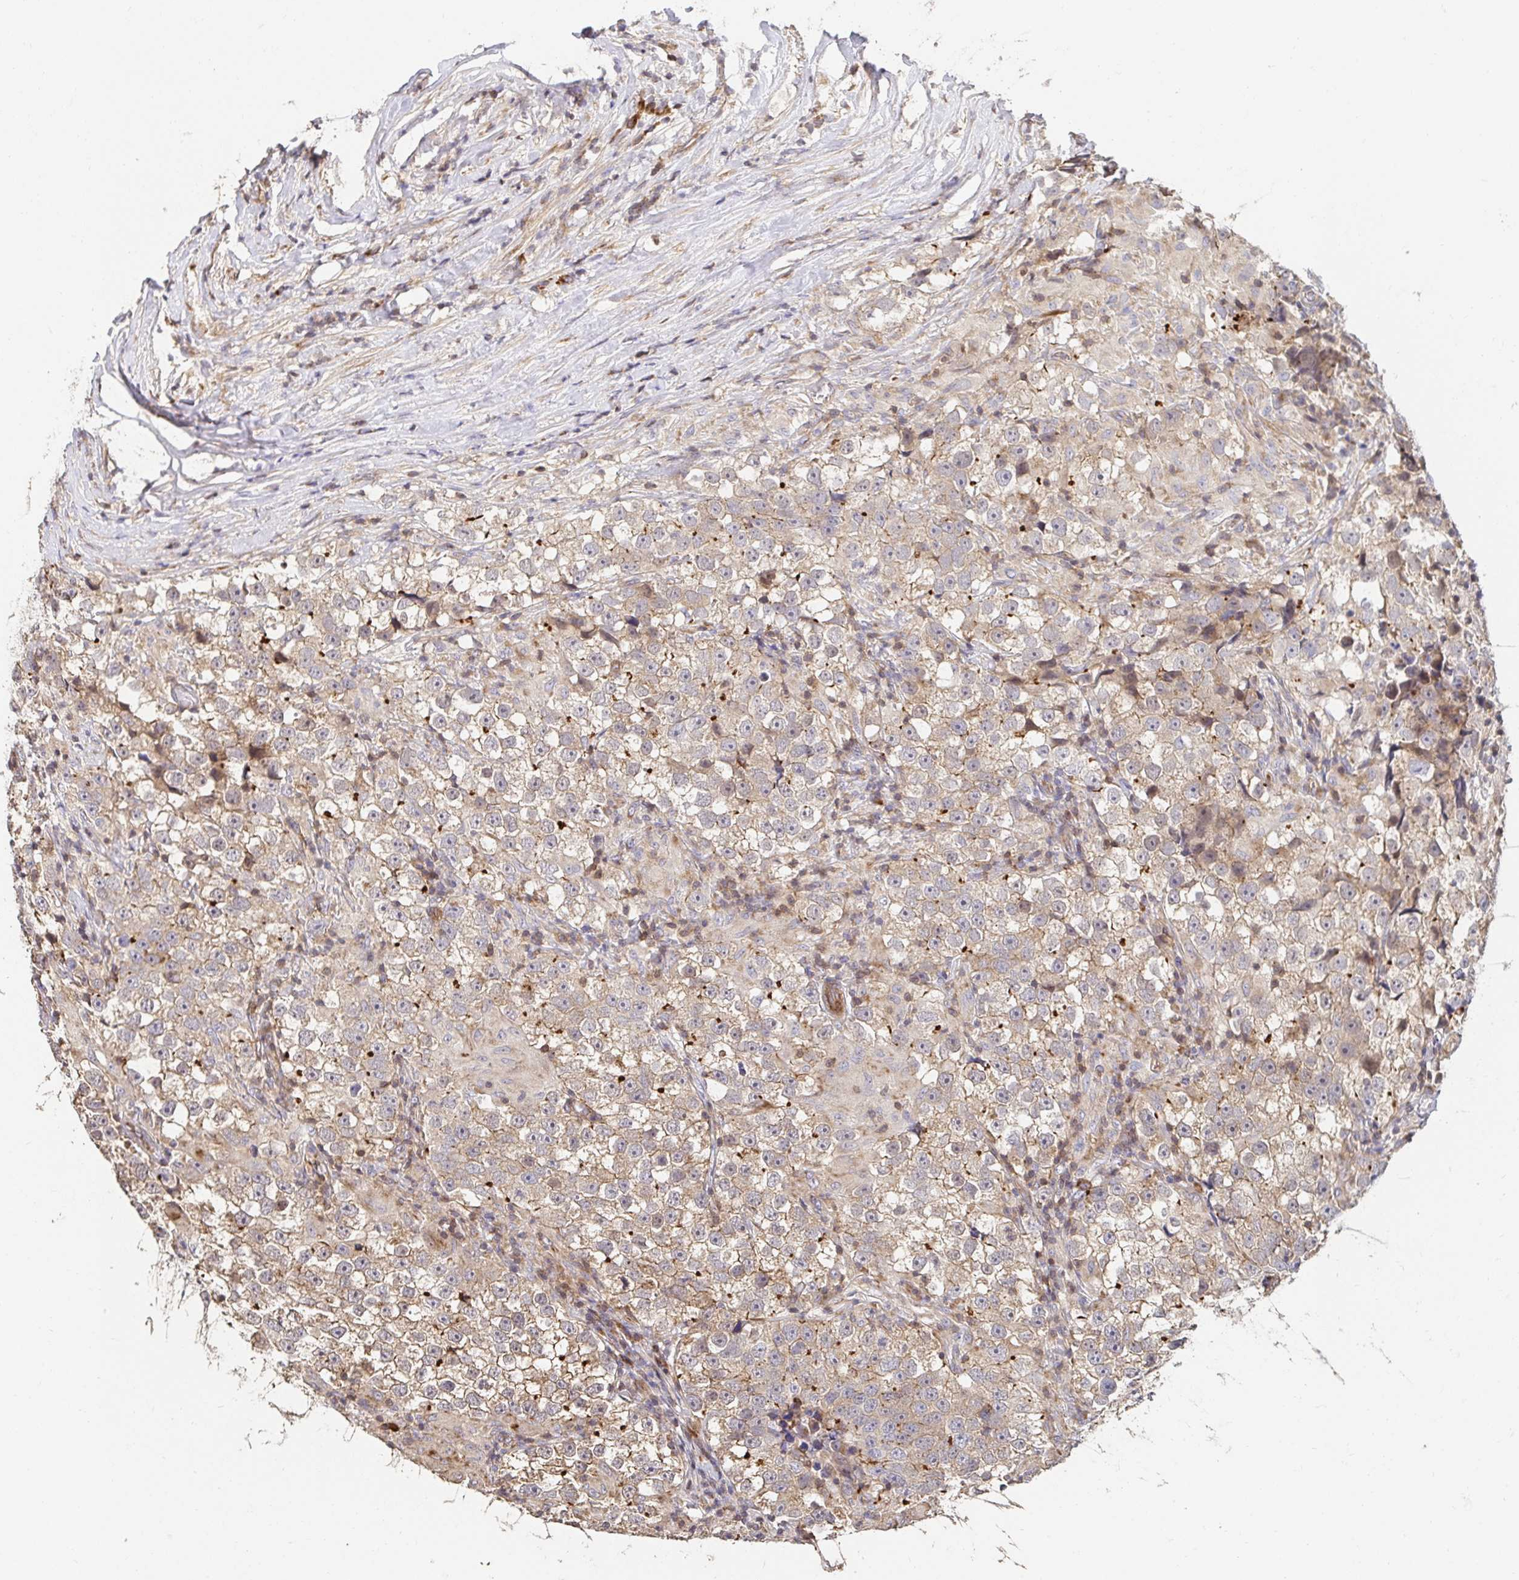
{"staining": {"intensity": "weak", "quantity": ">75%", "location": "cytoplasmic/membranous"}, "tissue": "testis cancer", "cell_type": "Tumor cells", "image_type": "cancer", "snomed": [{"axis": "morphology", "description": "Seminoma, NOS"}, {"axis": "topography", "description": "Testis"}], "caption": "The image reveals a brown stain indicating the presence of a protein in the cytoplasmic/membranous of tumor cells in testis cancer (seminoma). The protein is shown in brown color, while the nuclei are stained blue.", "gene": "APBB1", "patient": {"sex": "male", "age": 46}}